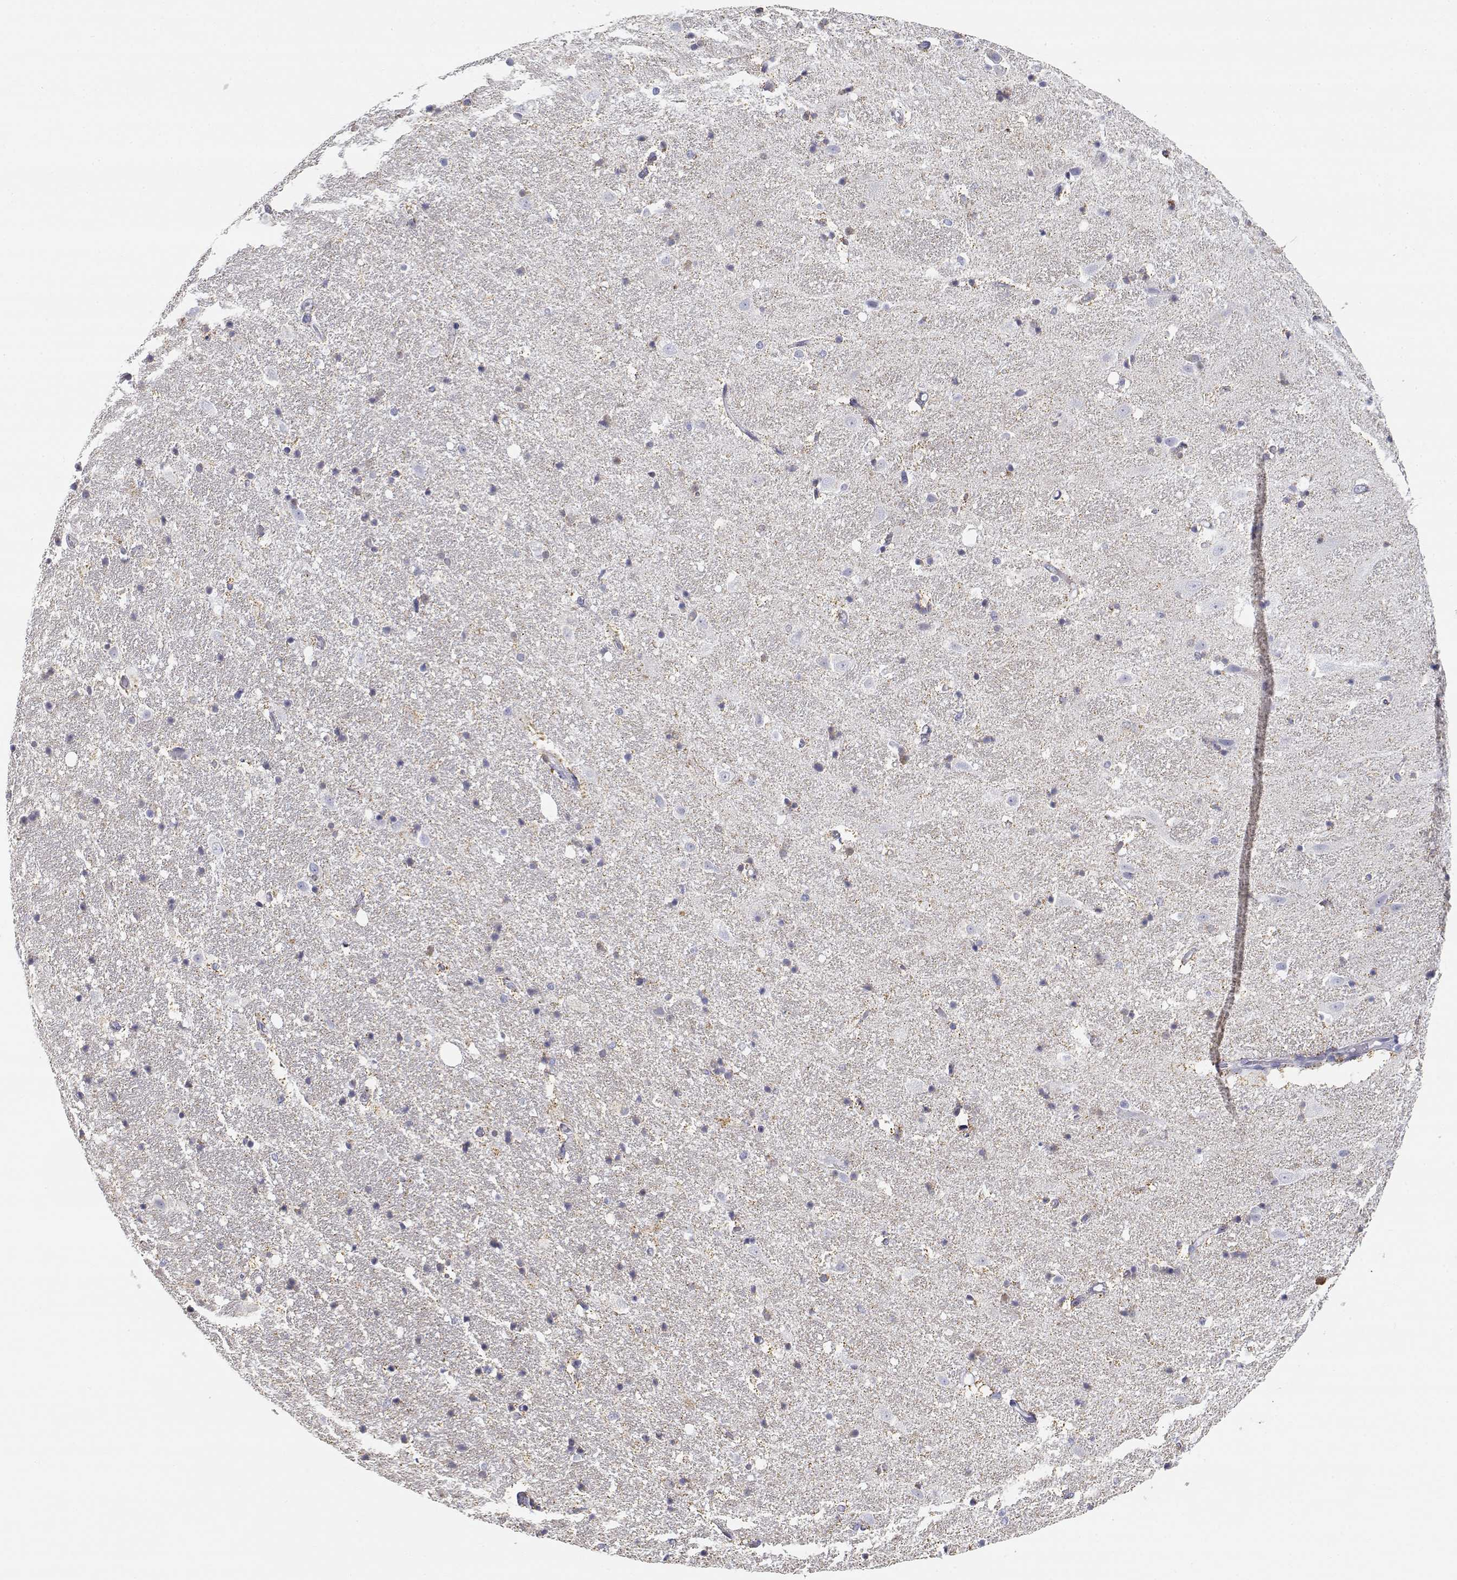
{"staining": {"intensity": "negative", "quantity": "none", "location": "none"}, "tissue": "hippocampus", "cell_type": "Glial cells", "image_type": "normal", "snomed": [{"axis": "morphology", "description": "Normal tissue, NOS"}, {"axis": "topography", "description": "Hippocampus"}], "caption": "DAB immunohistochemical staining of benign human hippocampus shows no significant expression in glial cells.", "gene": "ADA", "patient": {"sex": "male", "age": 49}}